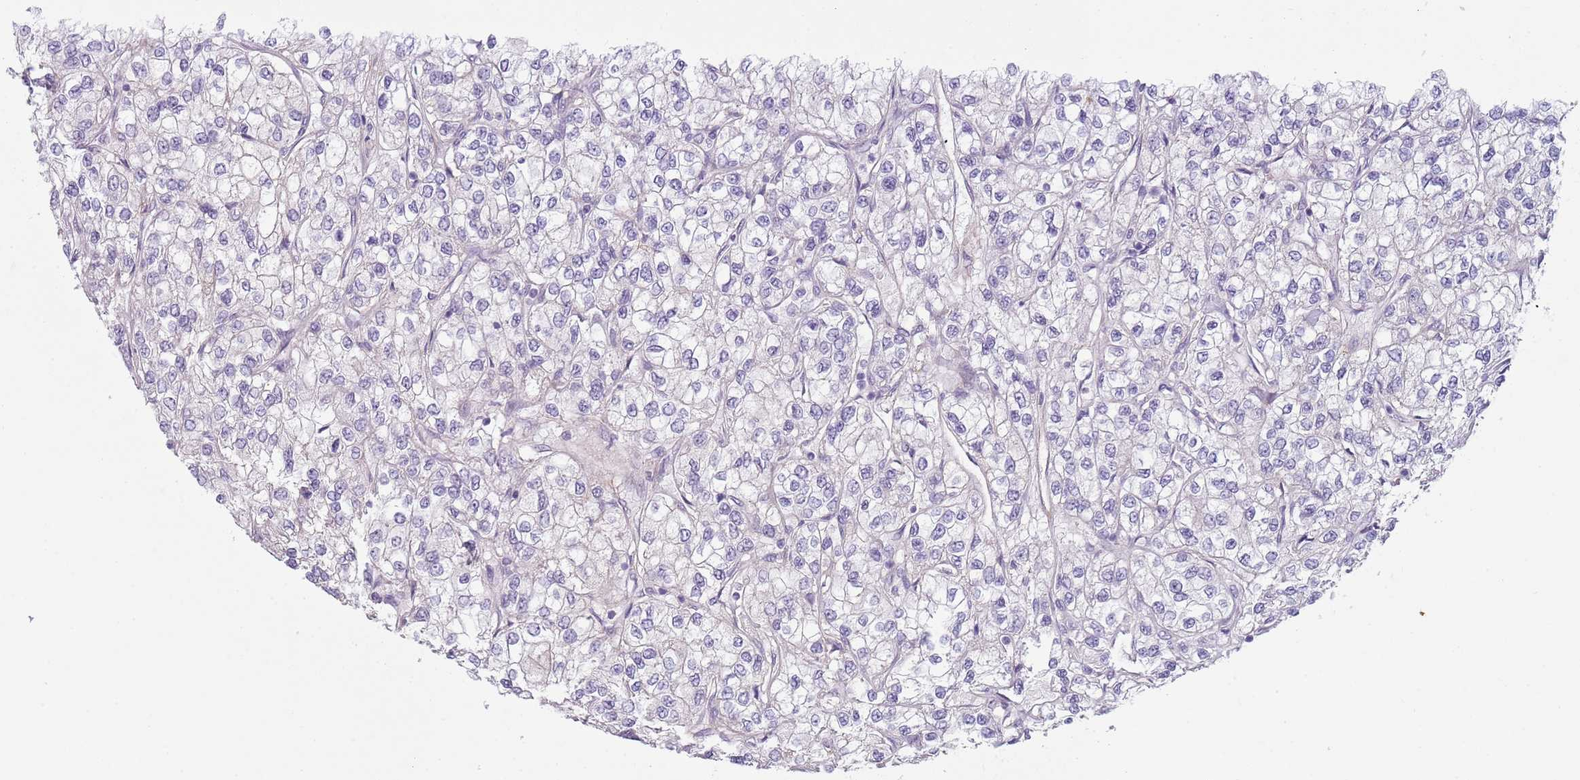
{"staining": {"intensity": "negative", "quantity": "none", "location": "none"}, "tissue": "renal cancer", "cell_type": "Tumor cells", "image_type": "cancer", "snomed": [{"axis": "morphology", "description": "Adenocarcinoma, NOS"}, {"axis": "topography", "description": "Kidney"}], "caption": "Immunohistochemistry histopathology image of renal cancer stained for a protein (brown), which displays no expression in tumor cells.", "gene": "SNX1", "patient": {"sex": "male", "age": 80}}